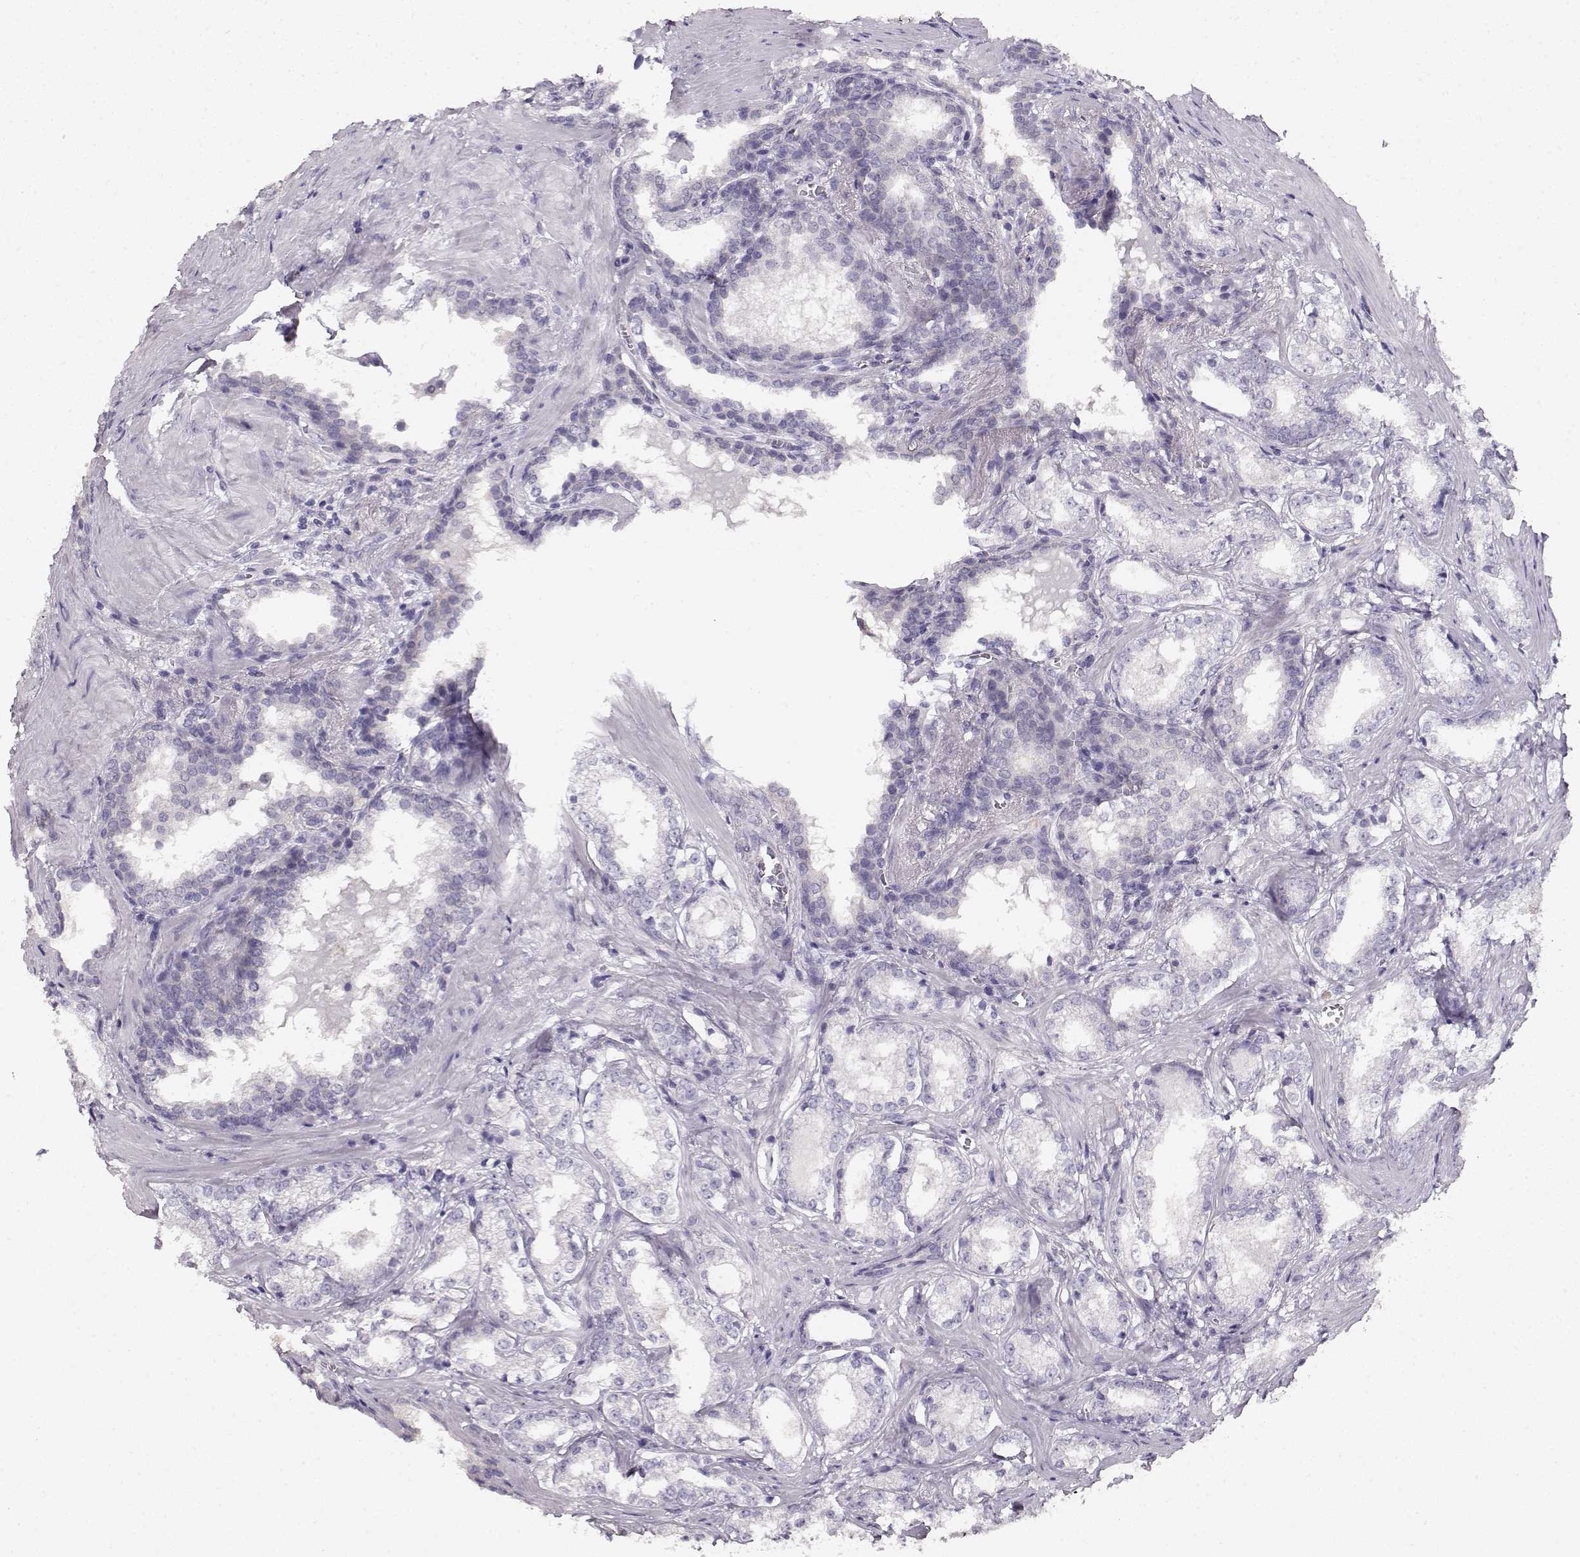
{"staining": {"intensity": "negative", "quantity": "none", "location": "none"}, "tissue": "prostate cancer", "cell_type": "Tumor cells", "image_type": "cancer", "snomed": [{"axis": "morphology", "description": "Adenocarcinoma, NOS"}, {"axis": "topography", "description": "Prostate and seminal vesicle, NOS"}], "caption": "Immunohistochemistry (IHC) histopathology image of neoplastic tissue: human prostate cancer stained with DAB (3,3'-diaminobenzidine) shows no significant protein staining in tumor cells.", "gene": "NDRG4", "patient": {"sex": "male", "age": 63}}